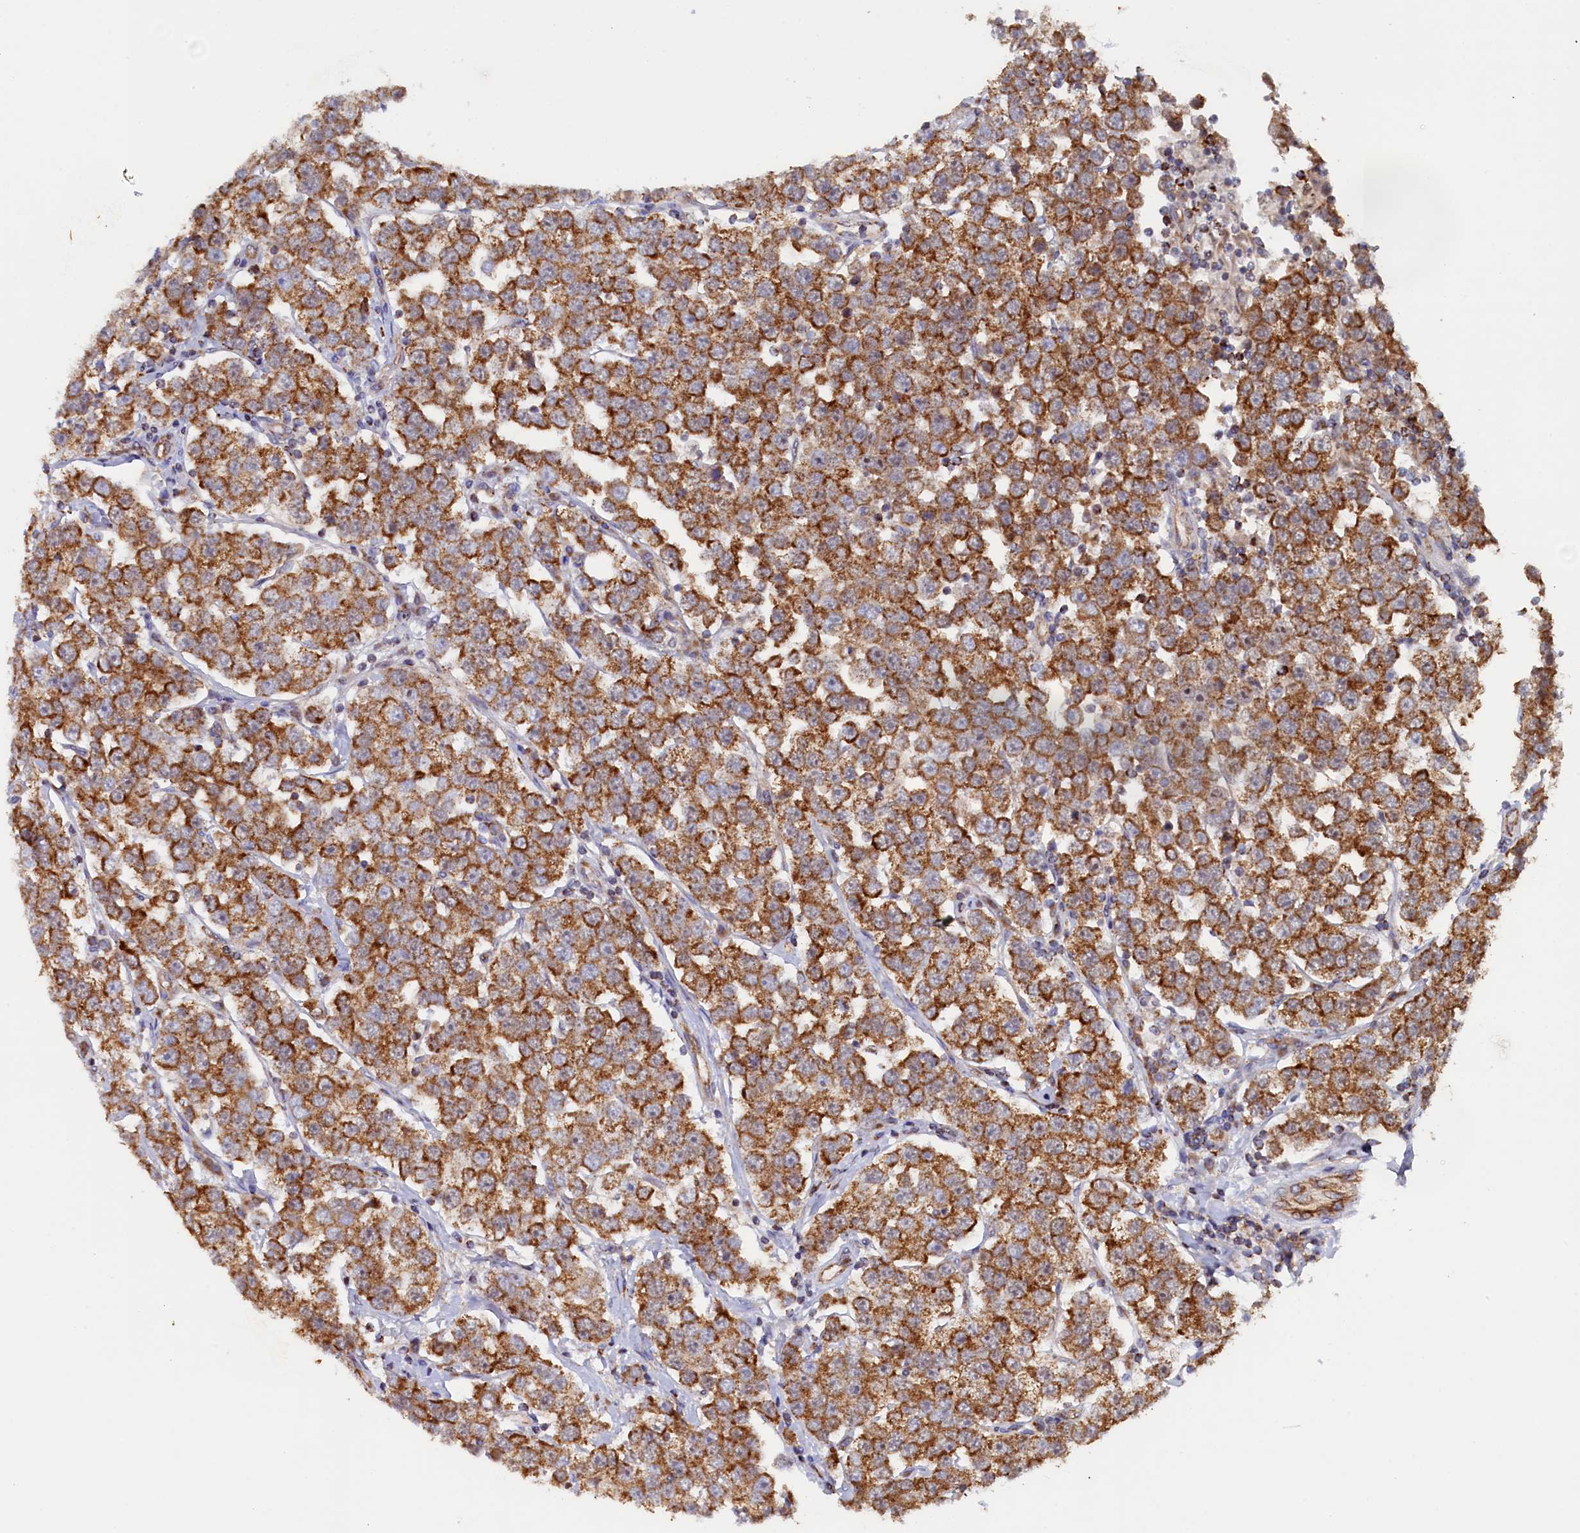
{"staining": {"intensity": "moderate", "quantity": ">75%", "location": "cytoplasmic/membranous"}, "tissue": "testis cancer", "cell_type": "Tumor cells", "image_type": "cancer", "snomed": [{"axis": "morphology", "description": "Seminoma, NOS"}, {"axis": "topography", "description": "Testis"}], "caption": "Testis cancer stained with DAB immunohistochemistry displays medium levels of moderate cytoplasmic/membranous positivity in about >75% of tumor cells. The staining was performed using DAB (3,3'-diaminobenzidine), with brown indicating positive protein expression. Nuclei are stained blue with hematoxylin.", "gene": "UBE3B", "patient": {"sex": "male", "age": 28}}